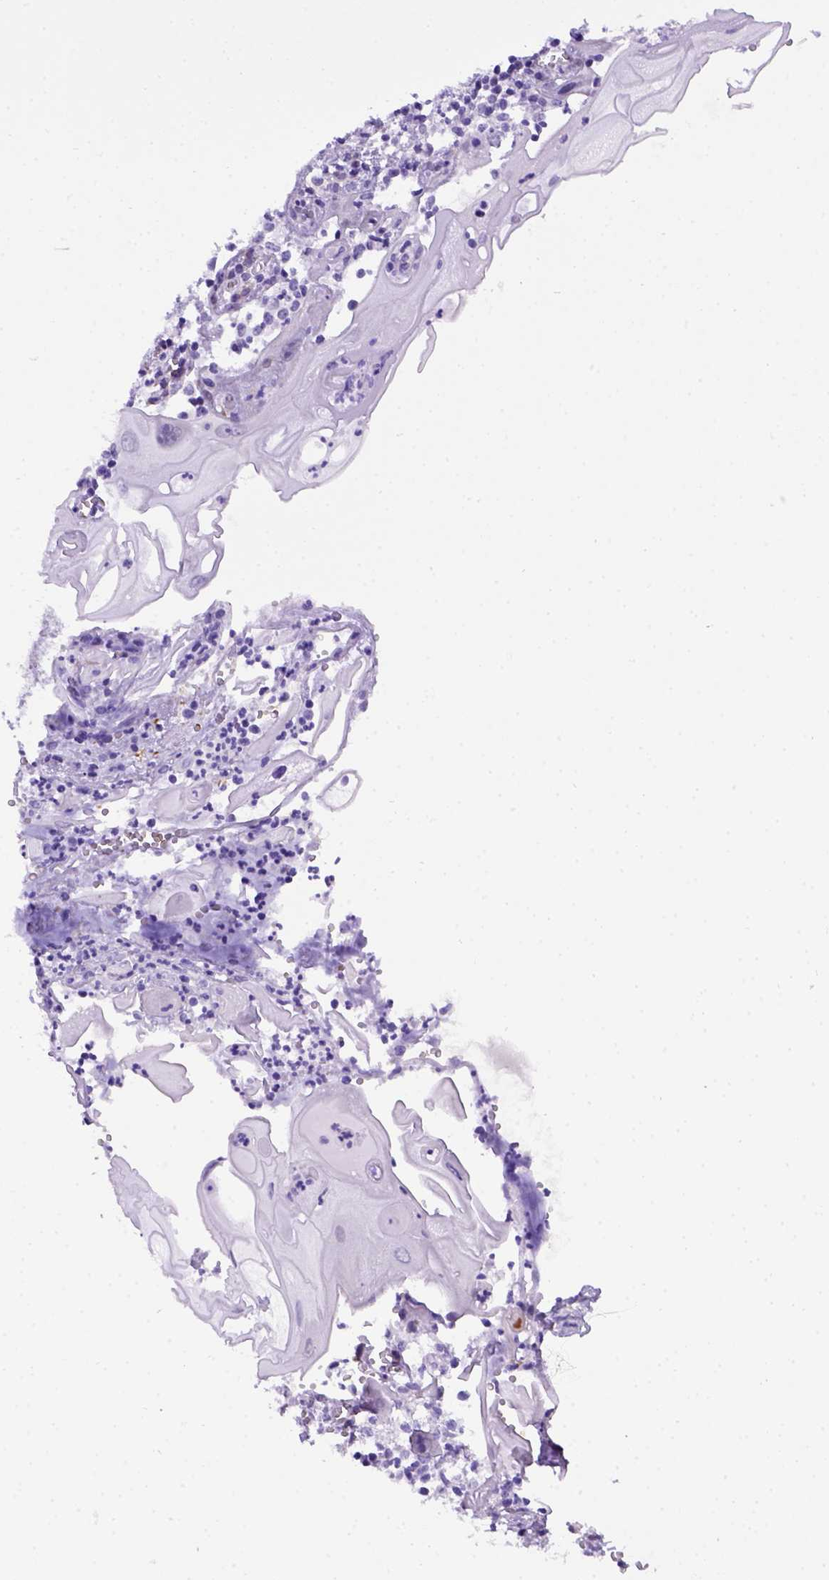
{"staining": {"intensity": "negative", "quantity": "none", "location": "none"}, "tissue": "cervical cancer", "cell_type": "Tumor cells", "image_type": "cancer", "snomed": [{"axis": "morphology", "description": "Squamous cell carcinoma, NOS"}, {"axis": "topography", "description": "Cervix"}], "caption": "Protein analysis of cervical cancer exhibits no significant expression in tumor cells. The staining was performed using DAB to visualize the protein expression in brown, while the nuclei were stained in blue with hematoxylin (Magnification: 20x).", "gene": "ADAM12", "patient": {"sex": "female", "age": 30}}